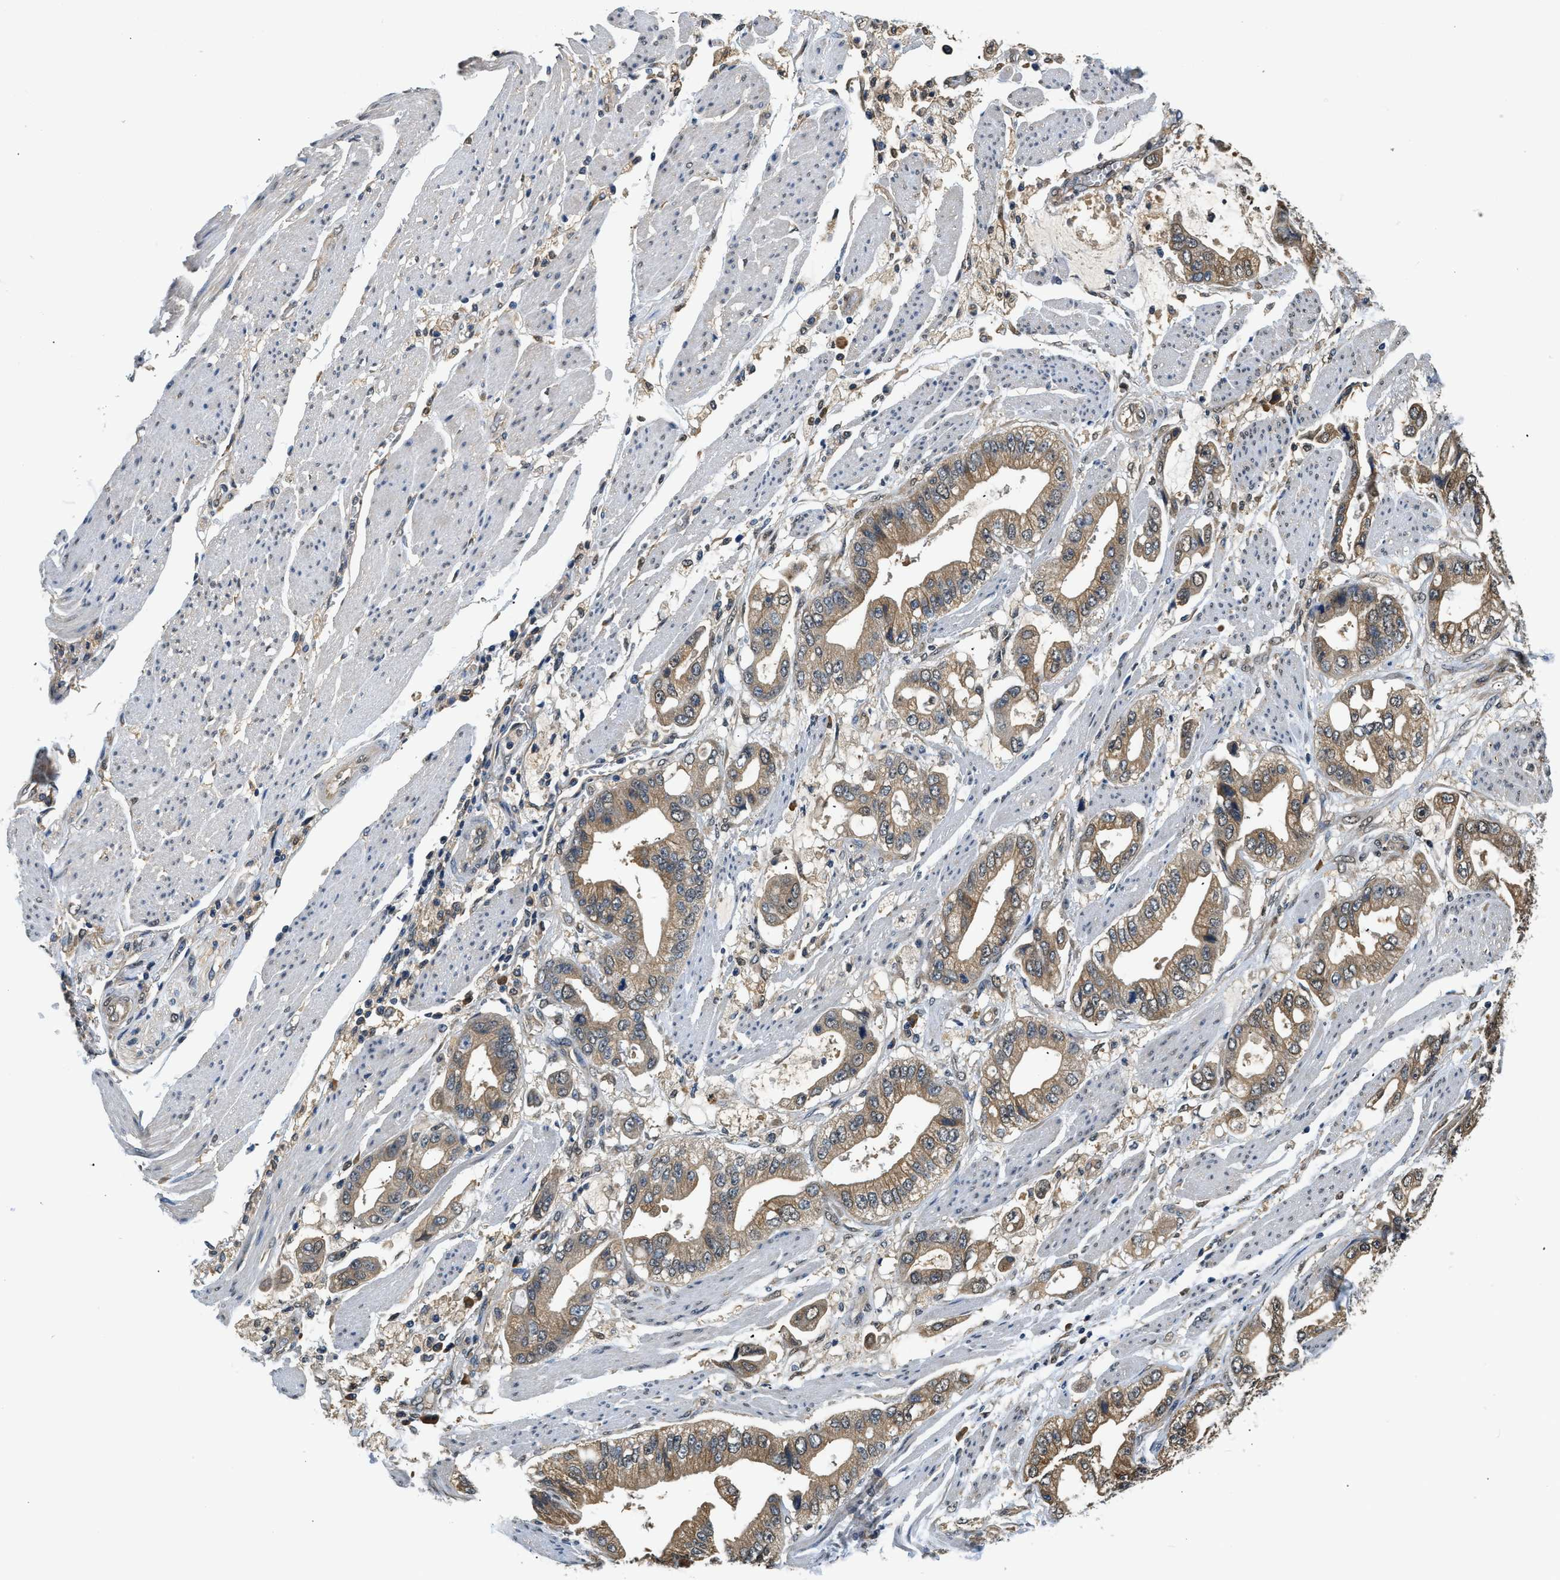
{"staining": {"intensity": "moderate", "quantity": ">75%", "location": "cytoplasmic/membranous"}, "tissue": "stomach cancer", "cell_type": "Tumor cells", "image_type": "cancer", "snomed": [{"axis": "morphology", "description": "Normal tissue, NOS"}, {"axis": "morphology", "description": "Adenocarcinoma, NOS"}, {"axis": "topography", "description": "Stomach"}], "caption": "Immunohistochemistry of adenocarcinoma (stomach) demonstrates medium levels of moderate cytoplasmic/membranous positivity in about >75% of tumor cells.", "gene": "BCL7C", "patient": {"sex": "male", "age": 62}}